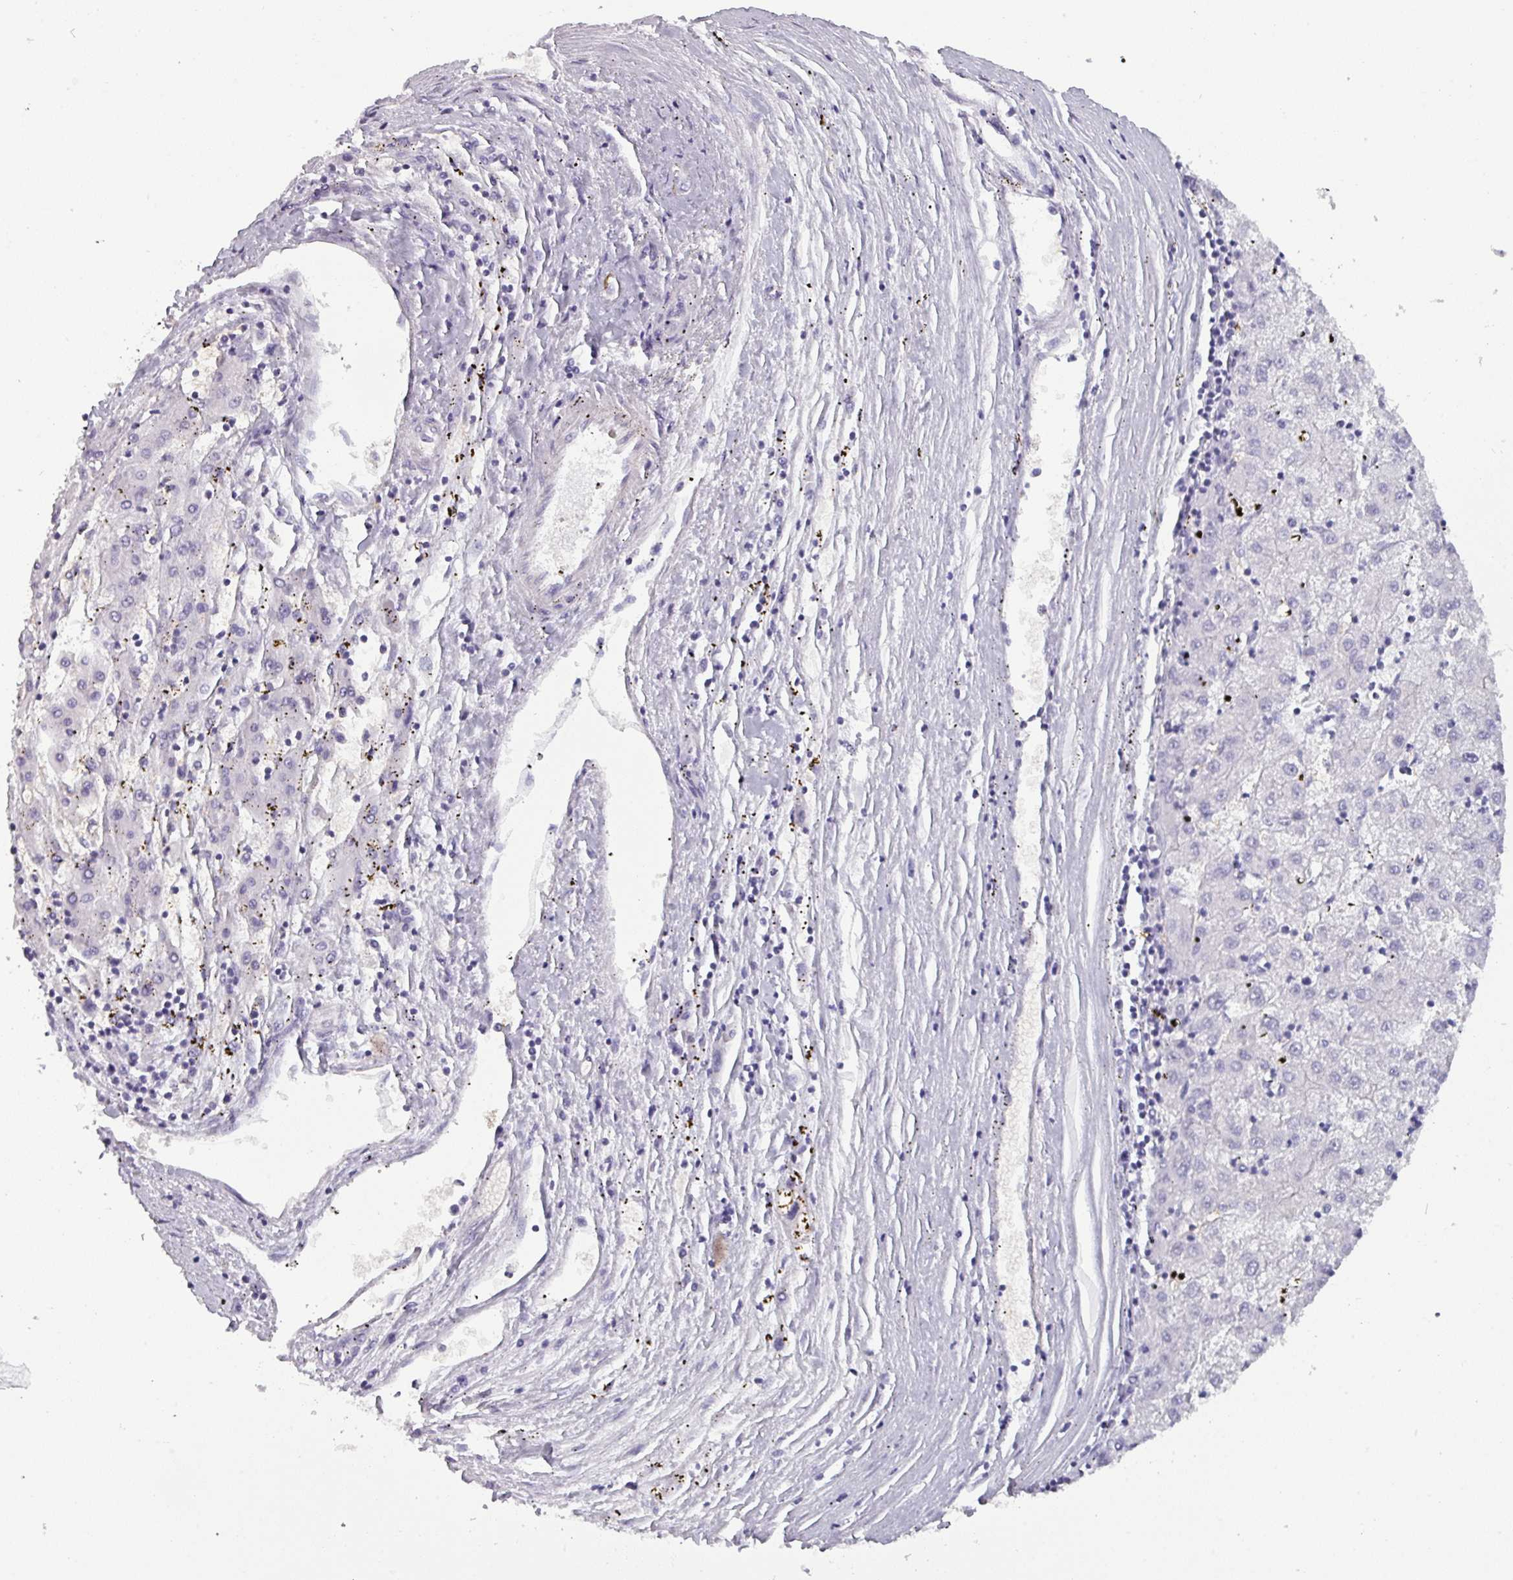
{"staining": {"intensity": "negative", "quantity": "none", "location": "none"}, "tissue": "liver cancer", "cell_type": "Tumor cells", "image_type": "cancer", "snomed": [{"axis": "morphology", "description": "Carcinoma, Hepatocellular, NOS"}, {"axis": "topography", "description": "Liver"}], "caption": "Protein analysis of liver cancer (hepatocellular carcinoma) demonstrates no significant staining in tumor cells. (Brightfield microscopy of DAB (3,3'-diaminobenzidine) IHC at high magnification).", "gene": "AREL1", "patient": {"sex": "male", "age": 72}}